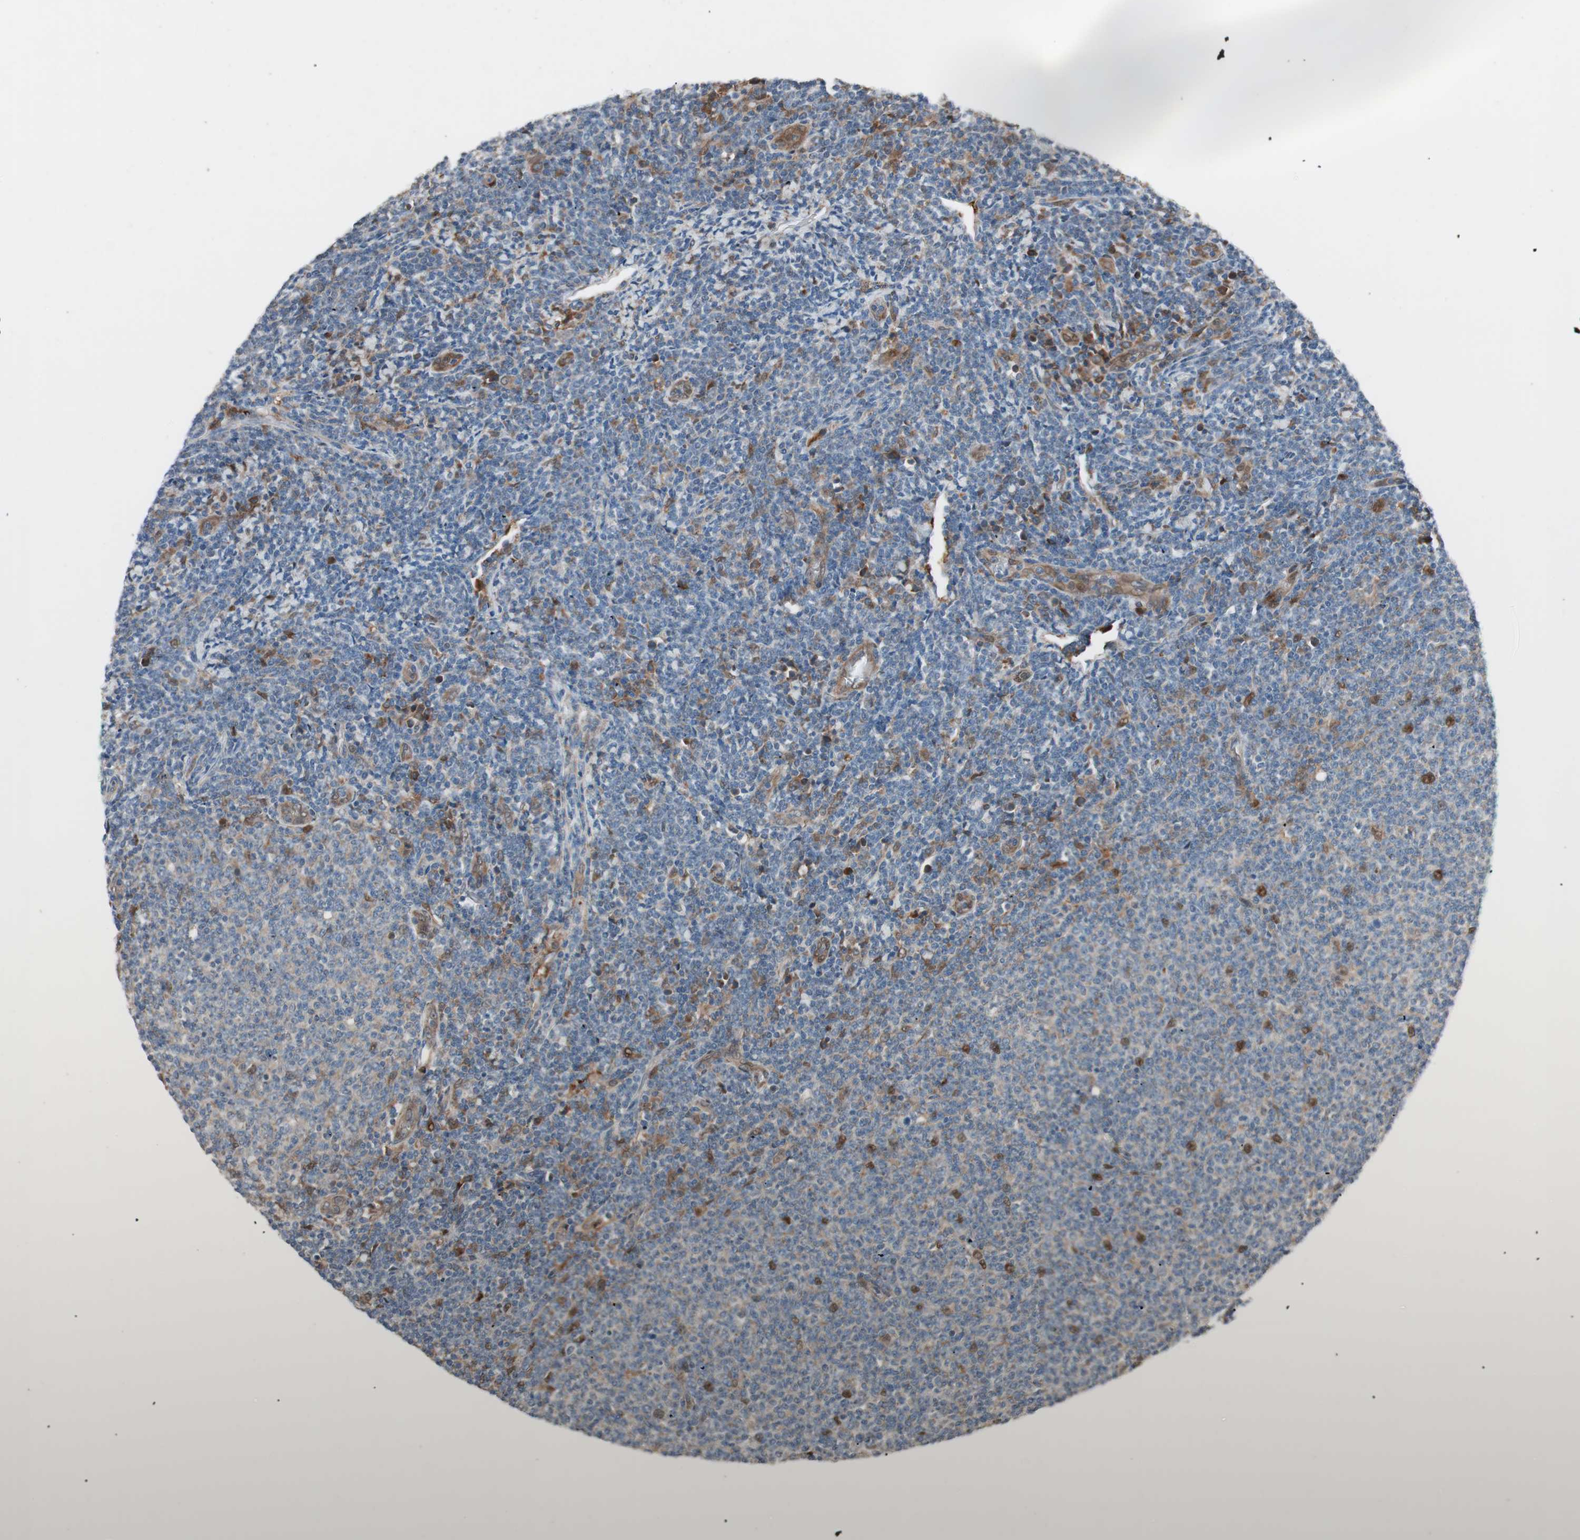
{"staining": {"intensity": "weak", "quantity": "25%-75%", "location": "cytoplasmic/membranous"}, "tissue": "lymphoma", "cell_type": "Tumor cells", "image_type": "cancer", "snomed": [{"axis": "morphology", "description": "Malignant lymphoma, non-Hodgkin's type, Low grade"}, {"axis": "topography", "description": "Lymph node"}], "caption": "IHC photomicrograph of neoplastic tissue: lymphoma stained using immunohistochemistry shows low levels of weak protein expression localized specifically in the cytoplasmic/membranous of tumor cells, appearing as a cytoplasmic/membranous brown color.", "gene": "FAAH", "patient": {"sex": "male", "age": 66}}